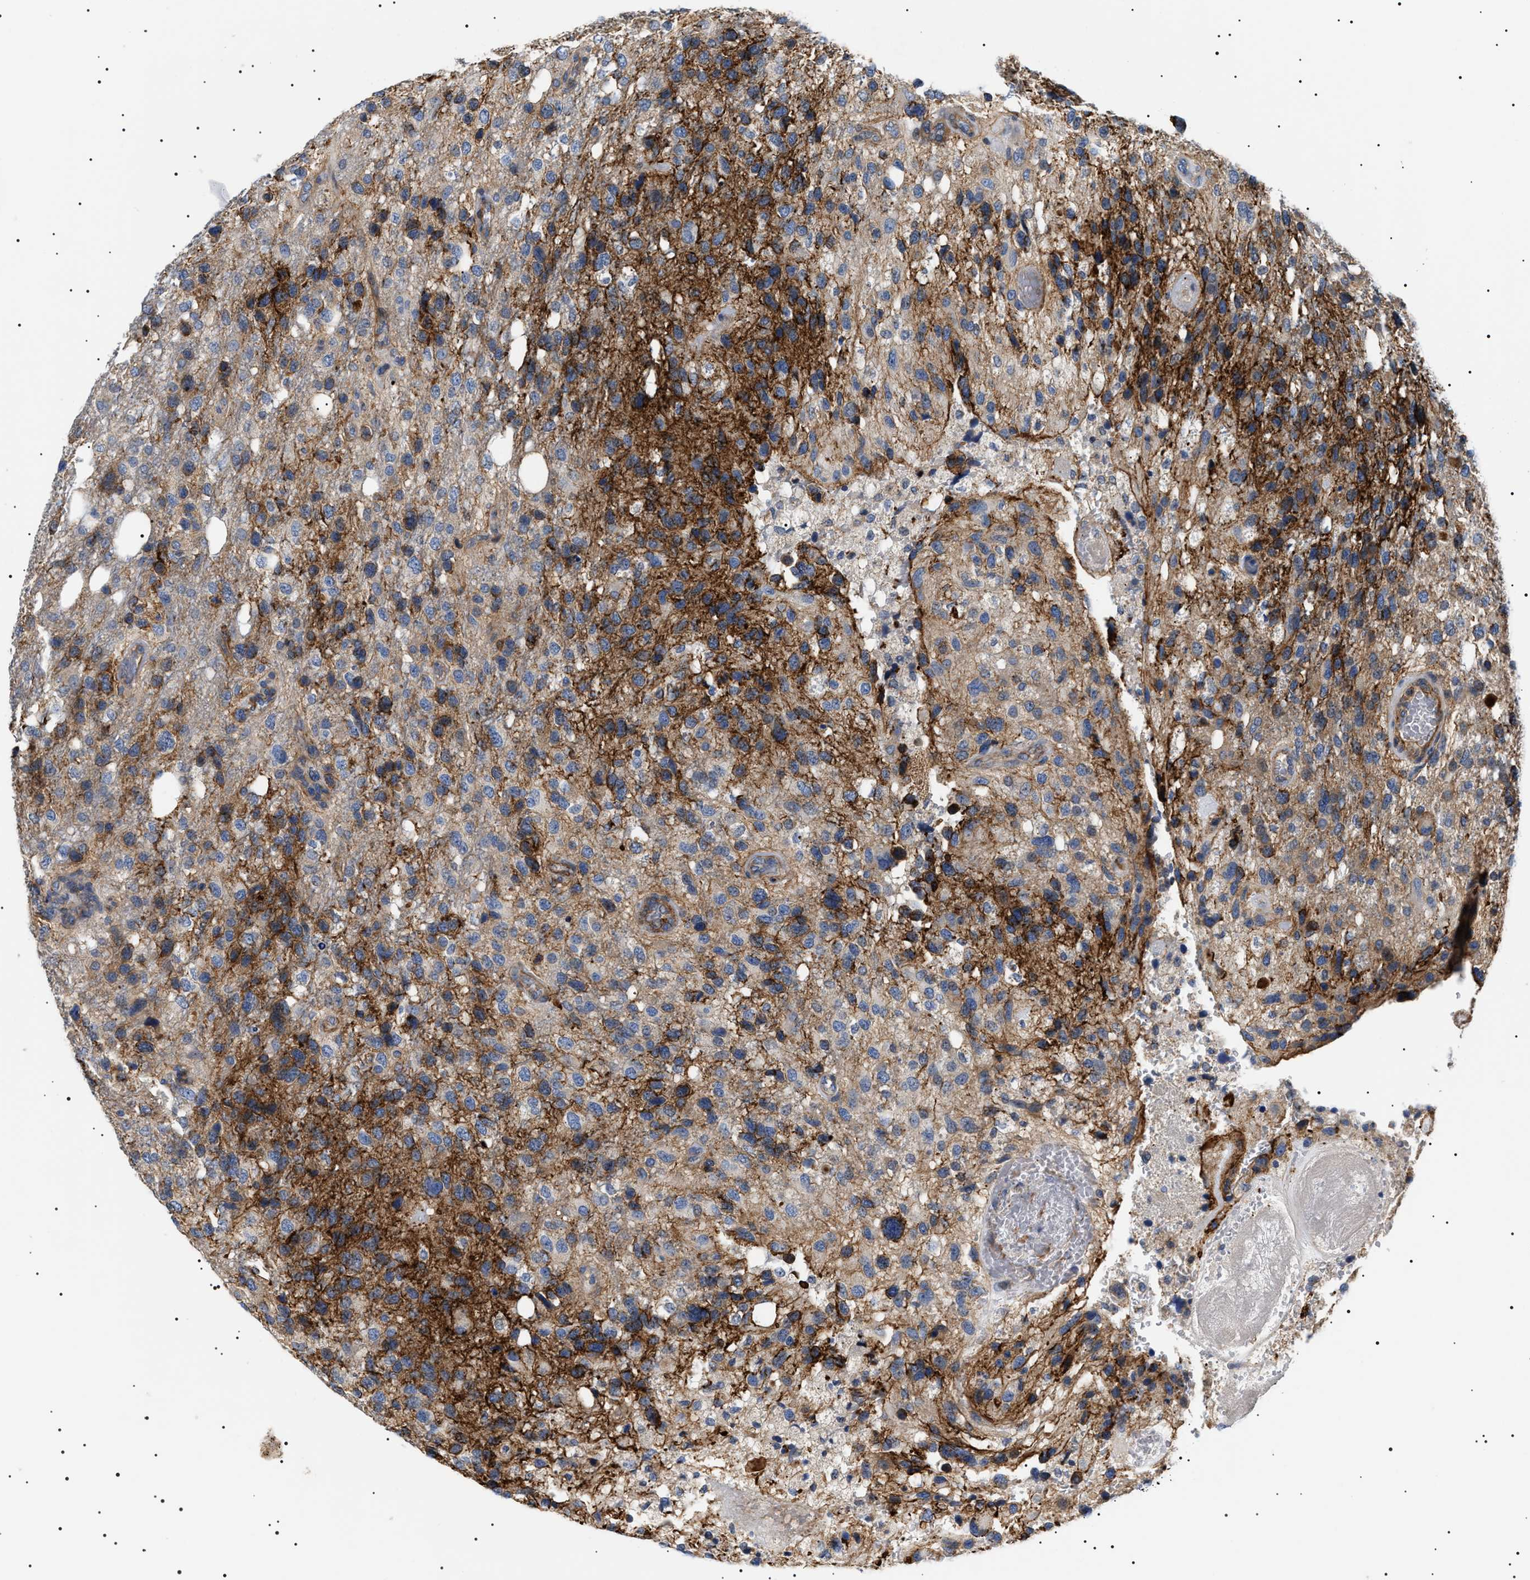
{"staining": {"intensity": "moderate", "quantity": "25%-75%", "location": "cytoplasmic/membranous"}, "tissue": "glioma", "cell_type": "Tumor cells", "image_type": "cancer", "snomed": [{"axis": "morphology", "description": "Glioma, malignant, High grade"}, {"axis": "topography", "description": "Brain"}], "caption": "Protein staining of high-grade glioma (malignant) tissue displays moderate cytoplasmic/membranous expression in about 25%-75% of tumor cells. The staining was performed using DAB (3,3'-diaminobenzidine) to visualize the protein expression in brown, while the nuclei were stained in blue with hematoxylin (Magnification: 20x).", "gene": "TMEM222", "patient": {"sex": "female", "age": 58}}